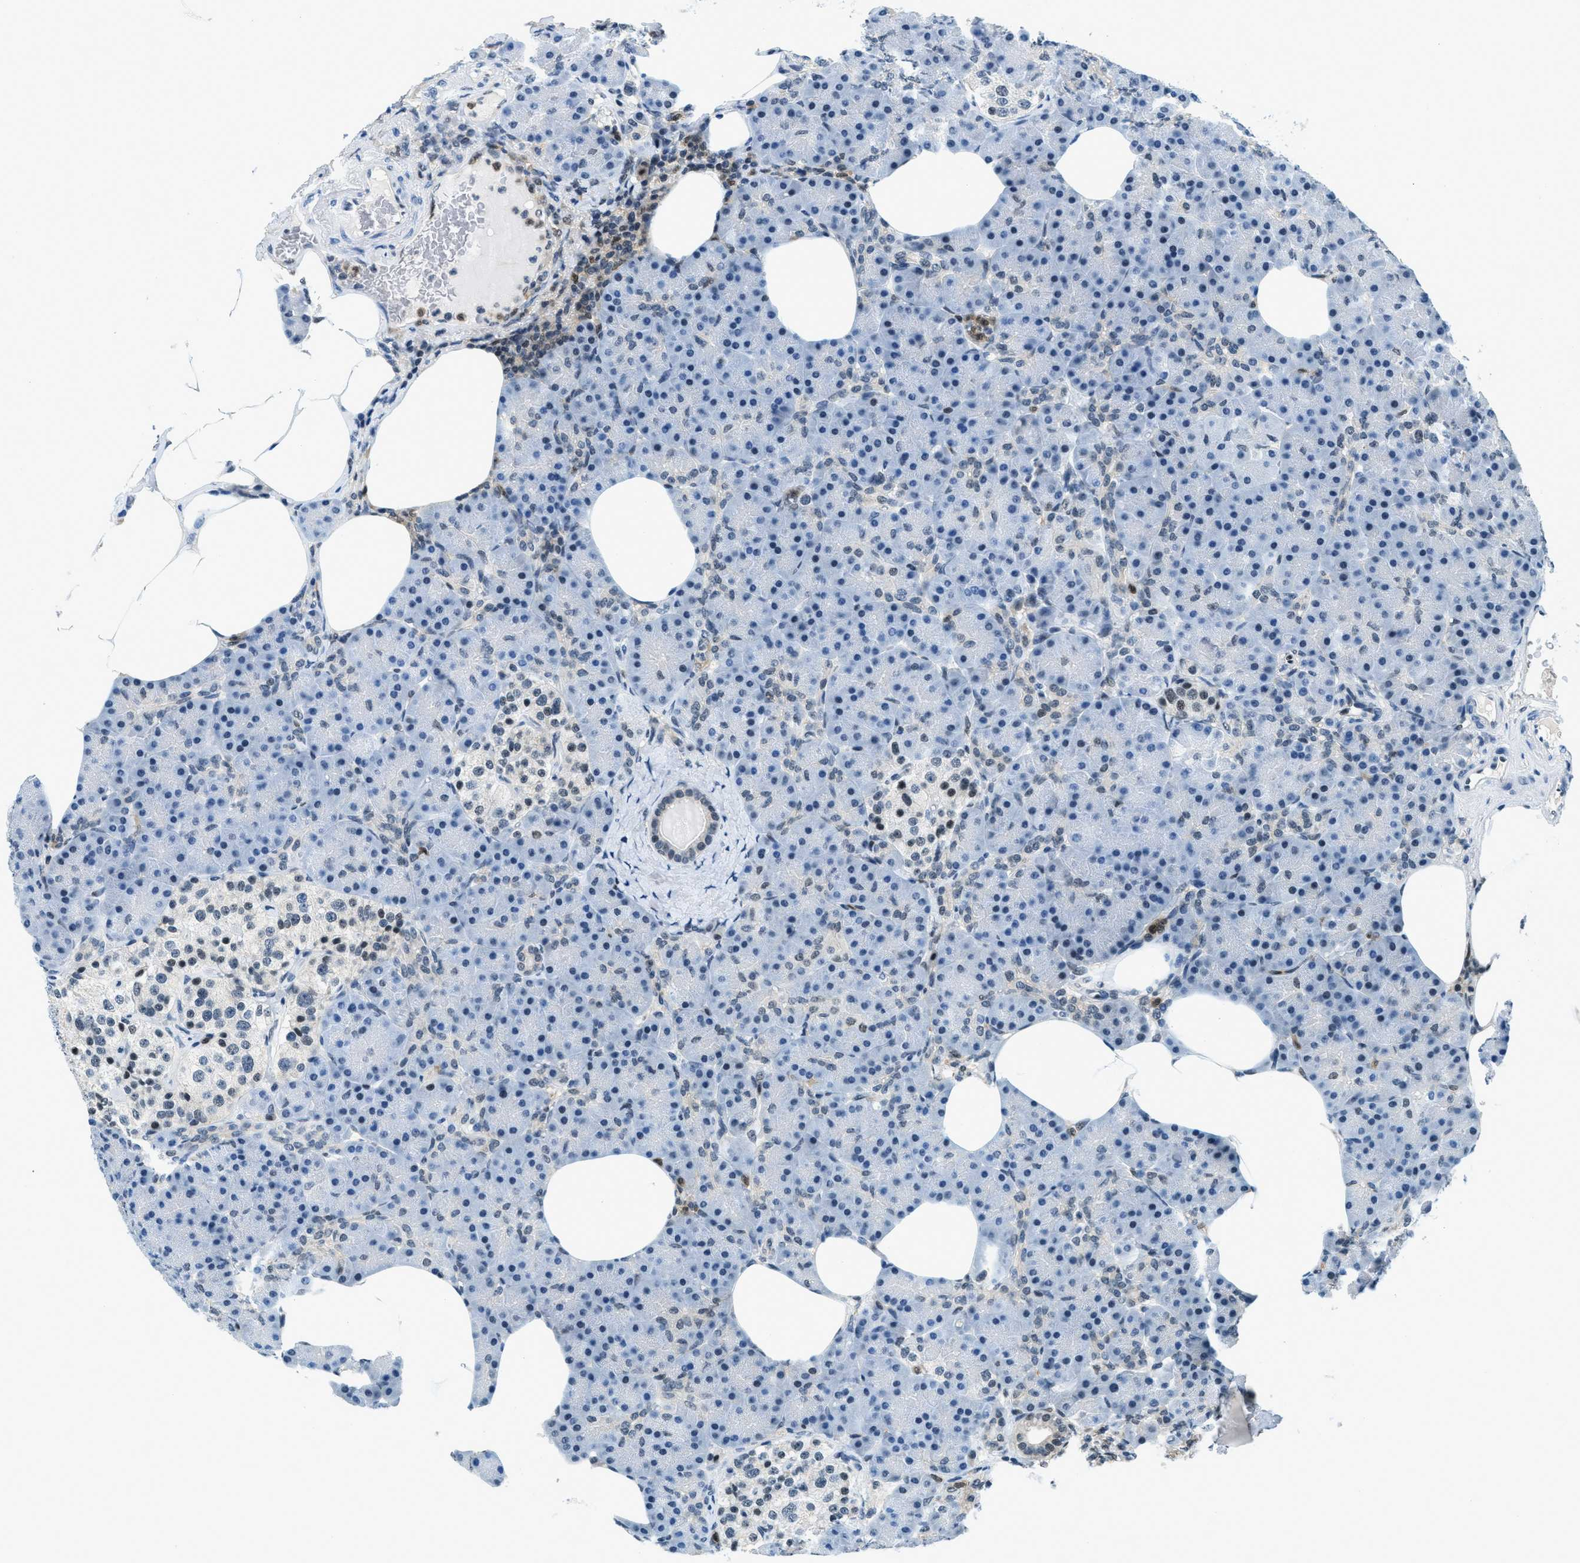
{"staining": {"intensity": "moderate", "quantity": "<25%", "location": "nuclear"}, "tissue": "pancreas", "cell_type": "Exocrine glandular cells", "image_type": "normal", "snomed": [{"axis": "morphology", "description": "Normal tissue, NOS"}, {"axis": "topography", "description": "Pancreas"}], "caption": "Protein positivity by immunohistochemistry displays moderate nuclear positivity in approximately <25% of exocrine glandular cells in benign pancreas.", "gene": "OGFR", "patient": {"sex": "female", "age": 70}}